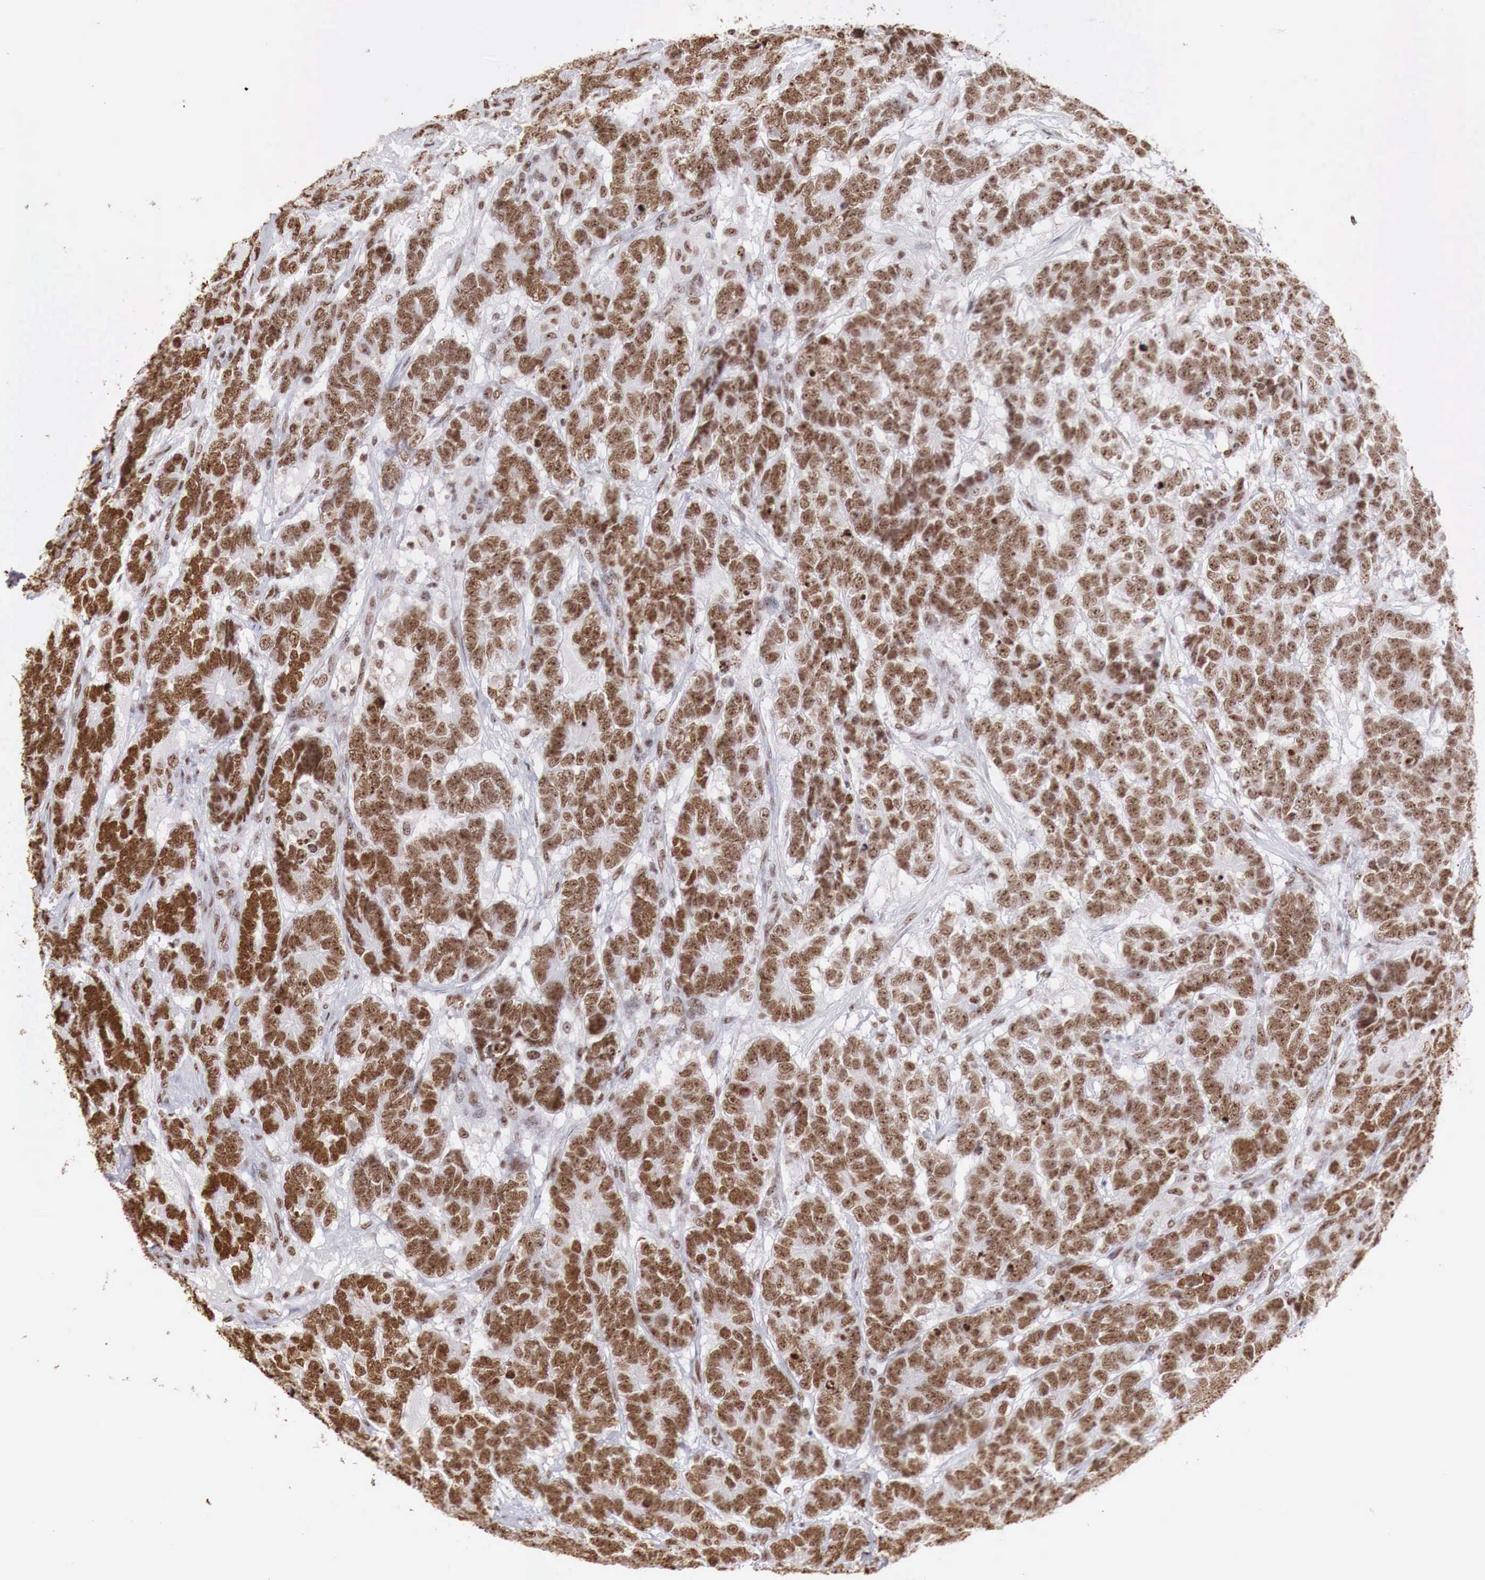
{"staining": {"intensity": "strong", "quantity": ">75%", "location": "nuclear"}, "tissue": "testis cancer", "cell_type": "Tumor cells", "image_type": "cancer", "snomed": [{"axis": "morphology", "description": "Carcinoma, Embryonal, NOS"}, {"axis": "topography", "description": "Testis"}], "caption": "Protein expression analysis of testis cancer exhibits strong nuclear positivity in about >75% of tumor cells.", "gene": "DKC1", "patient": {"sex": "male", "age": 26}}